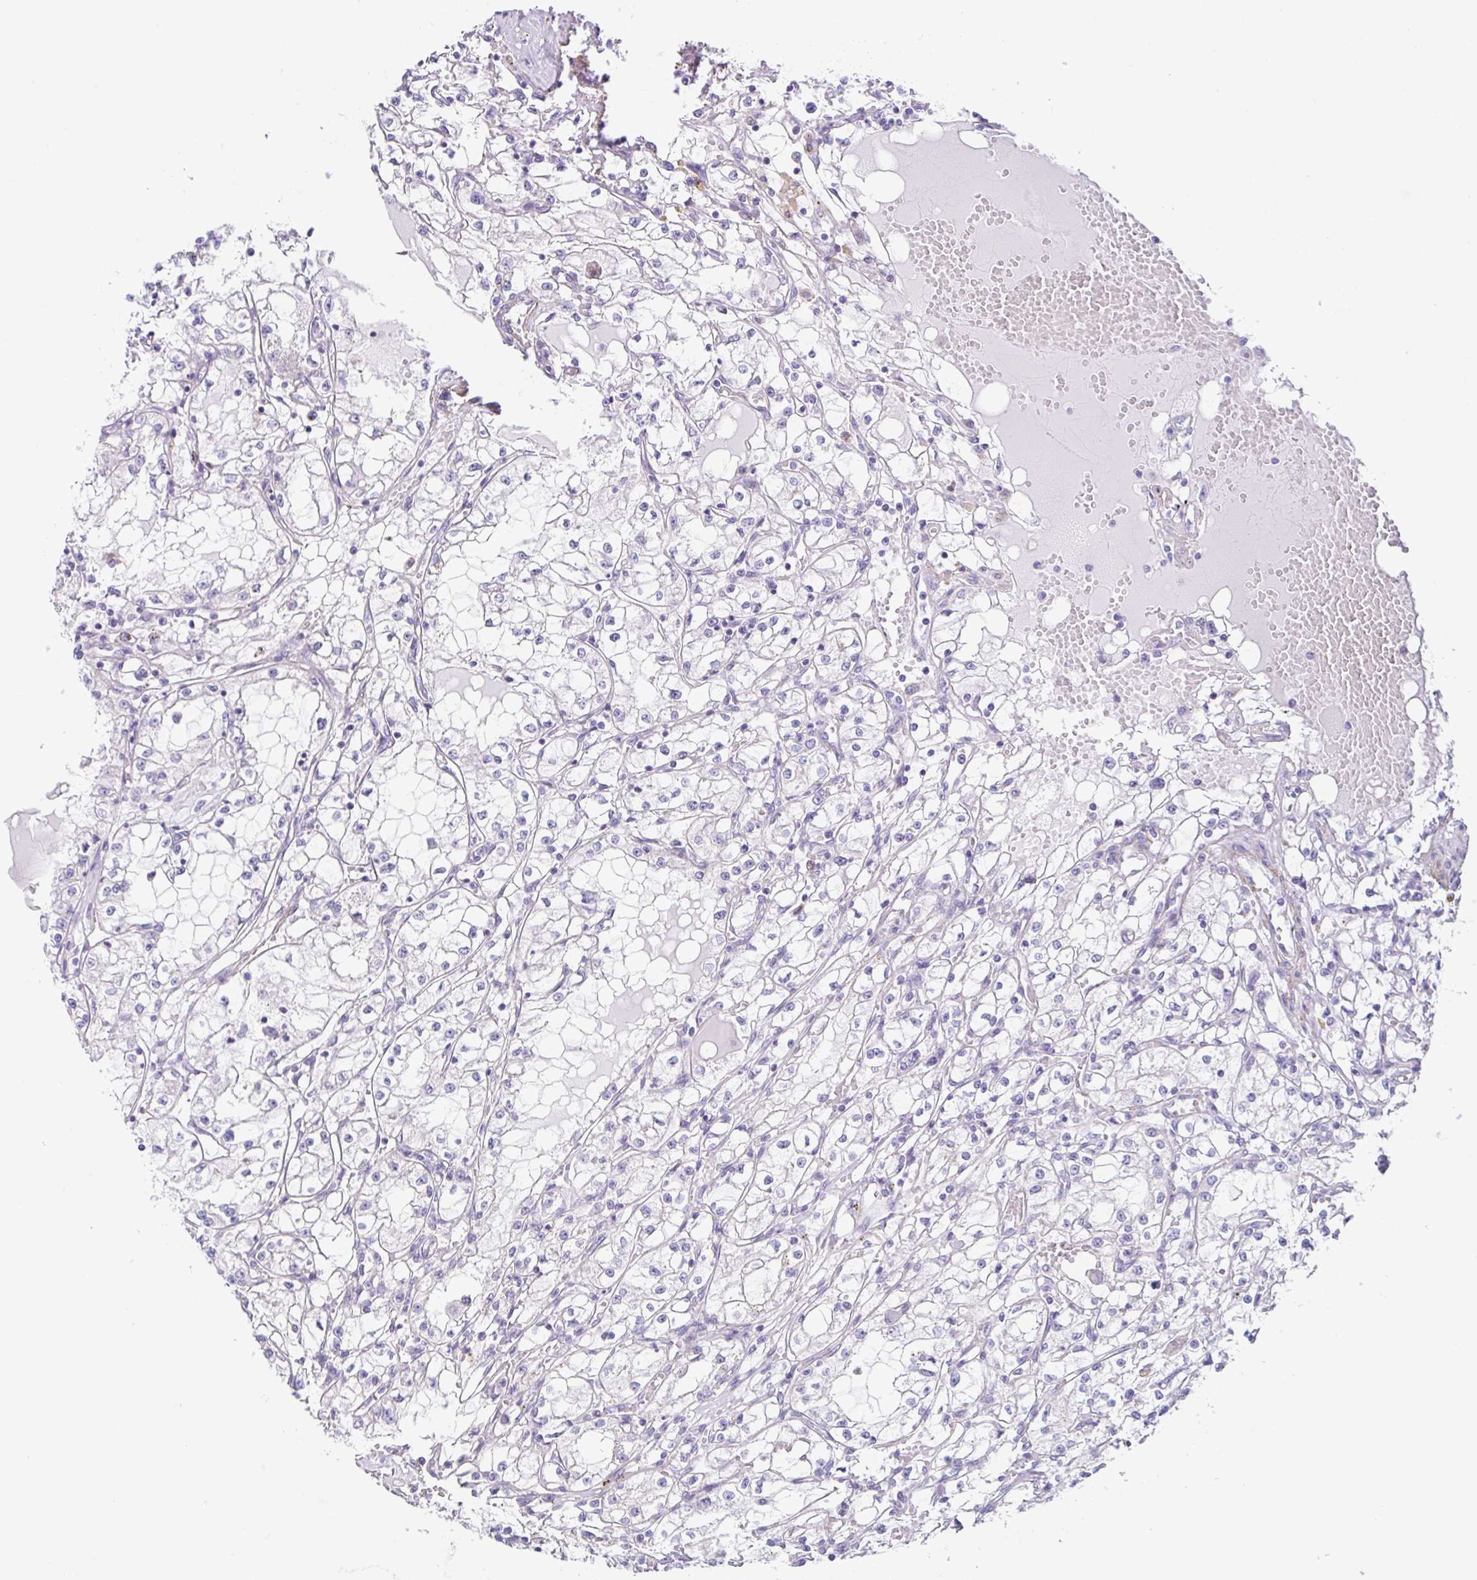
{"staining": {"intensity": "negative", "quantity": "none", "location": "none"}, "tissue": "renal cancer", "cell_type": "Tumor cells", "image_type": "cancer", "snomed": [{"axis": "morphology", "description": "Adenocarcinoma, NOS"}, {"axis": "topography", "description": "Kidney"}], "caption": "Adenocarcinoma (renal) was stained to show a protein in brown. There is no significant expression in tumor cells.", "gene": "DCAF17", "patient": {"sex": "male", "age": 56}}